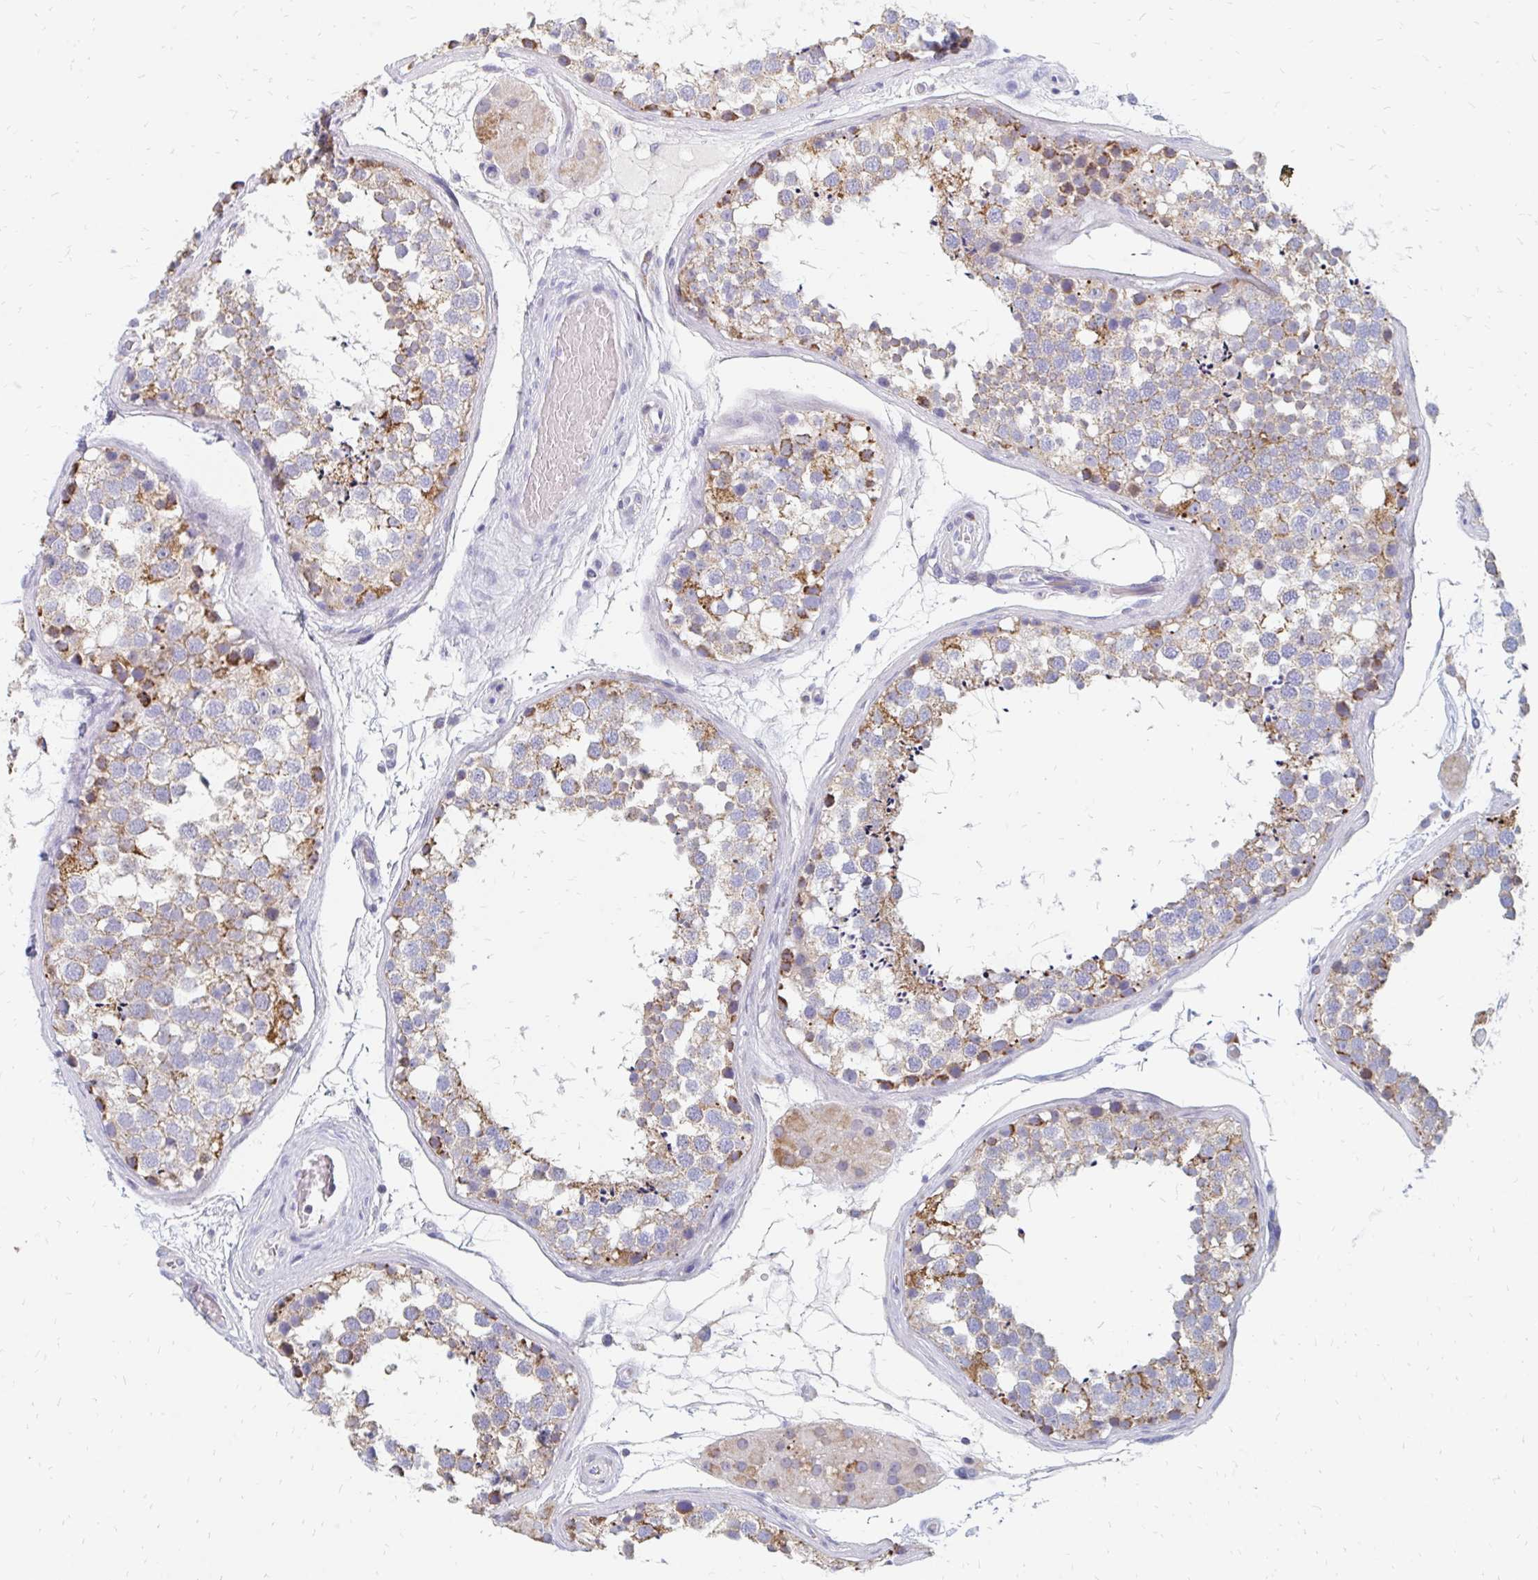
{"staining": {"intensity": "moderate", "quantity": ">75%", "location": "cytoplasmic/membranous"}, "tissue": "testis", "cell_type": "Cells in seminiferous ducts", "image_type": "normal", "snomed": [{"axis": "morphology", "description": "Normal tissue, NOS"}, {"axis": "morphology", "description": "Seminoma, NOS"}, {"axis": "topography", "description": "Testis"}], "caption": "Immunohistochemistry of normal testis demonstrates medium levels of moderate cytoplasmic/membranous expression in approximately >75% of cells in seminiferous ducts. Using DAB (3,3'-diaminobenzidine) (brown) and hematoxylin (blue) stains, captured at high magnification using brightfield microscopy.", "gene": "OR10V1", "patient": {"sex": "male", "age": 65}}